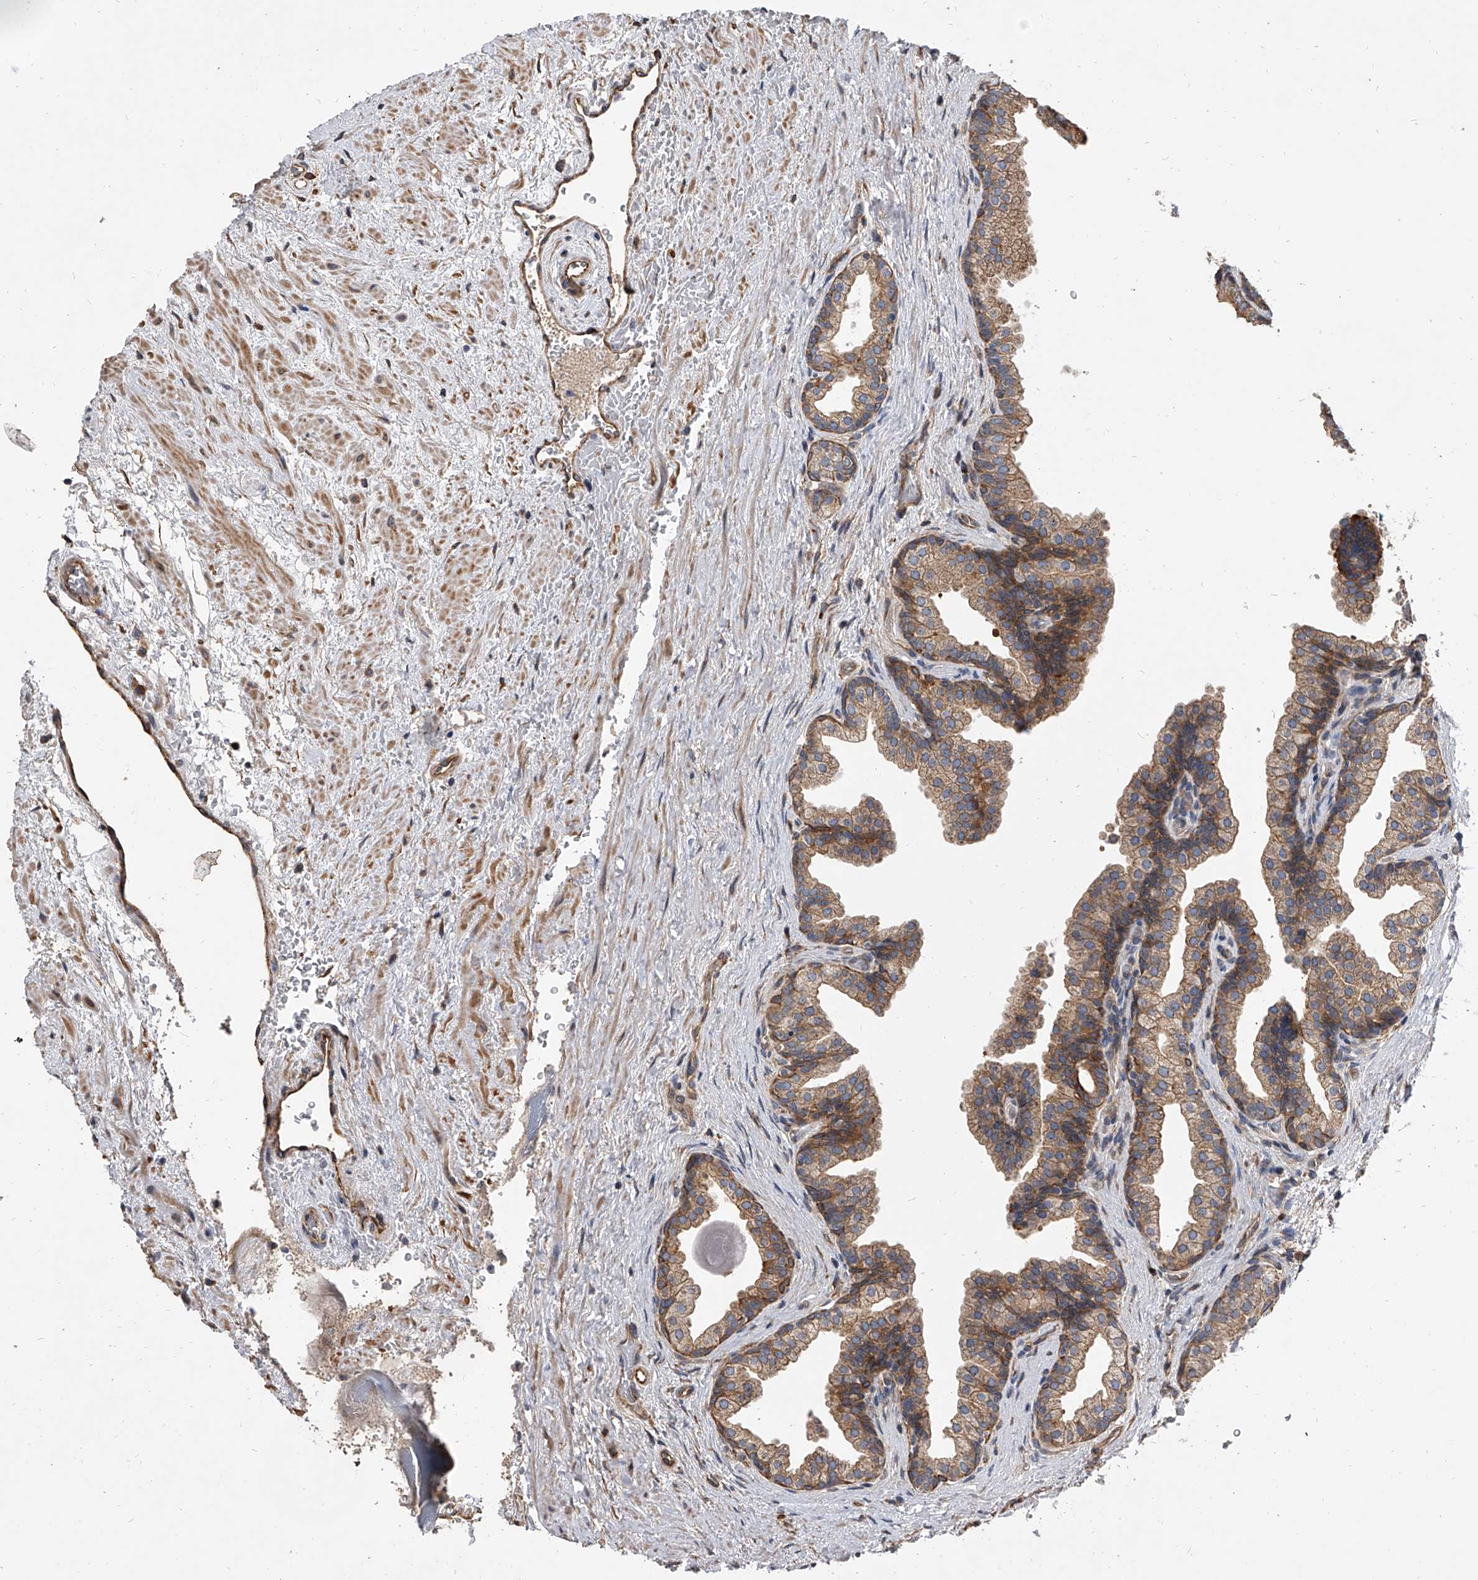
{"staining": {"intensity": "weak", "quantity": "25%-75%", "location": "cytoplasmic/membranous"}, "tissue": "prostate", "cell_type": "Glandular cells", "image_type": "normal", "snomed": [{"axis": "morphology", "description": "Normal tissue, NOS"}, {"axis": "topography", "description": "Prostate"}], "caption": "A brown stain highlights weak cytoplasmic/membranous positivity of a protein in glandular cells of normal prostate. The protein of interest is stained brown, and the nuclei are stained in blue (DAB IHC with brightfield microscopy, high magnification).", "gene": "EXOC4", "patient": {"sex": "male", "age": 48}}